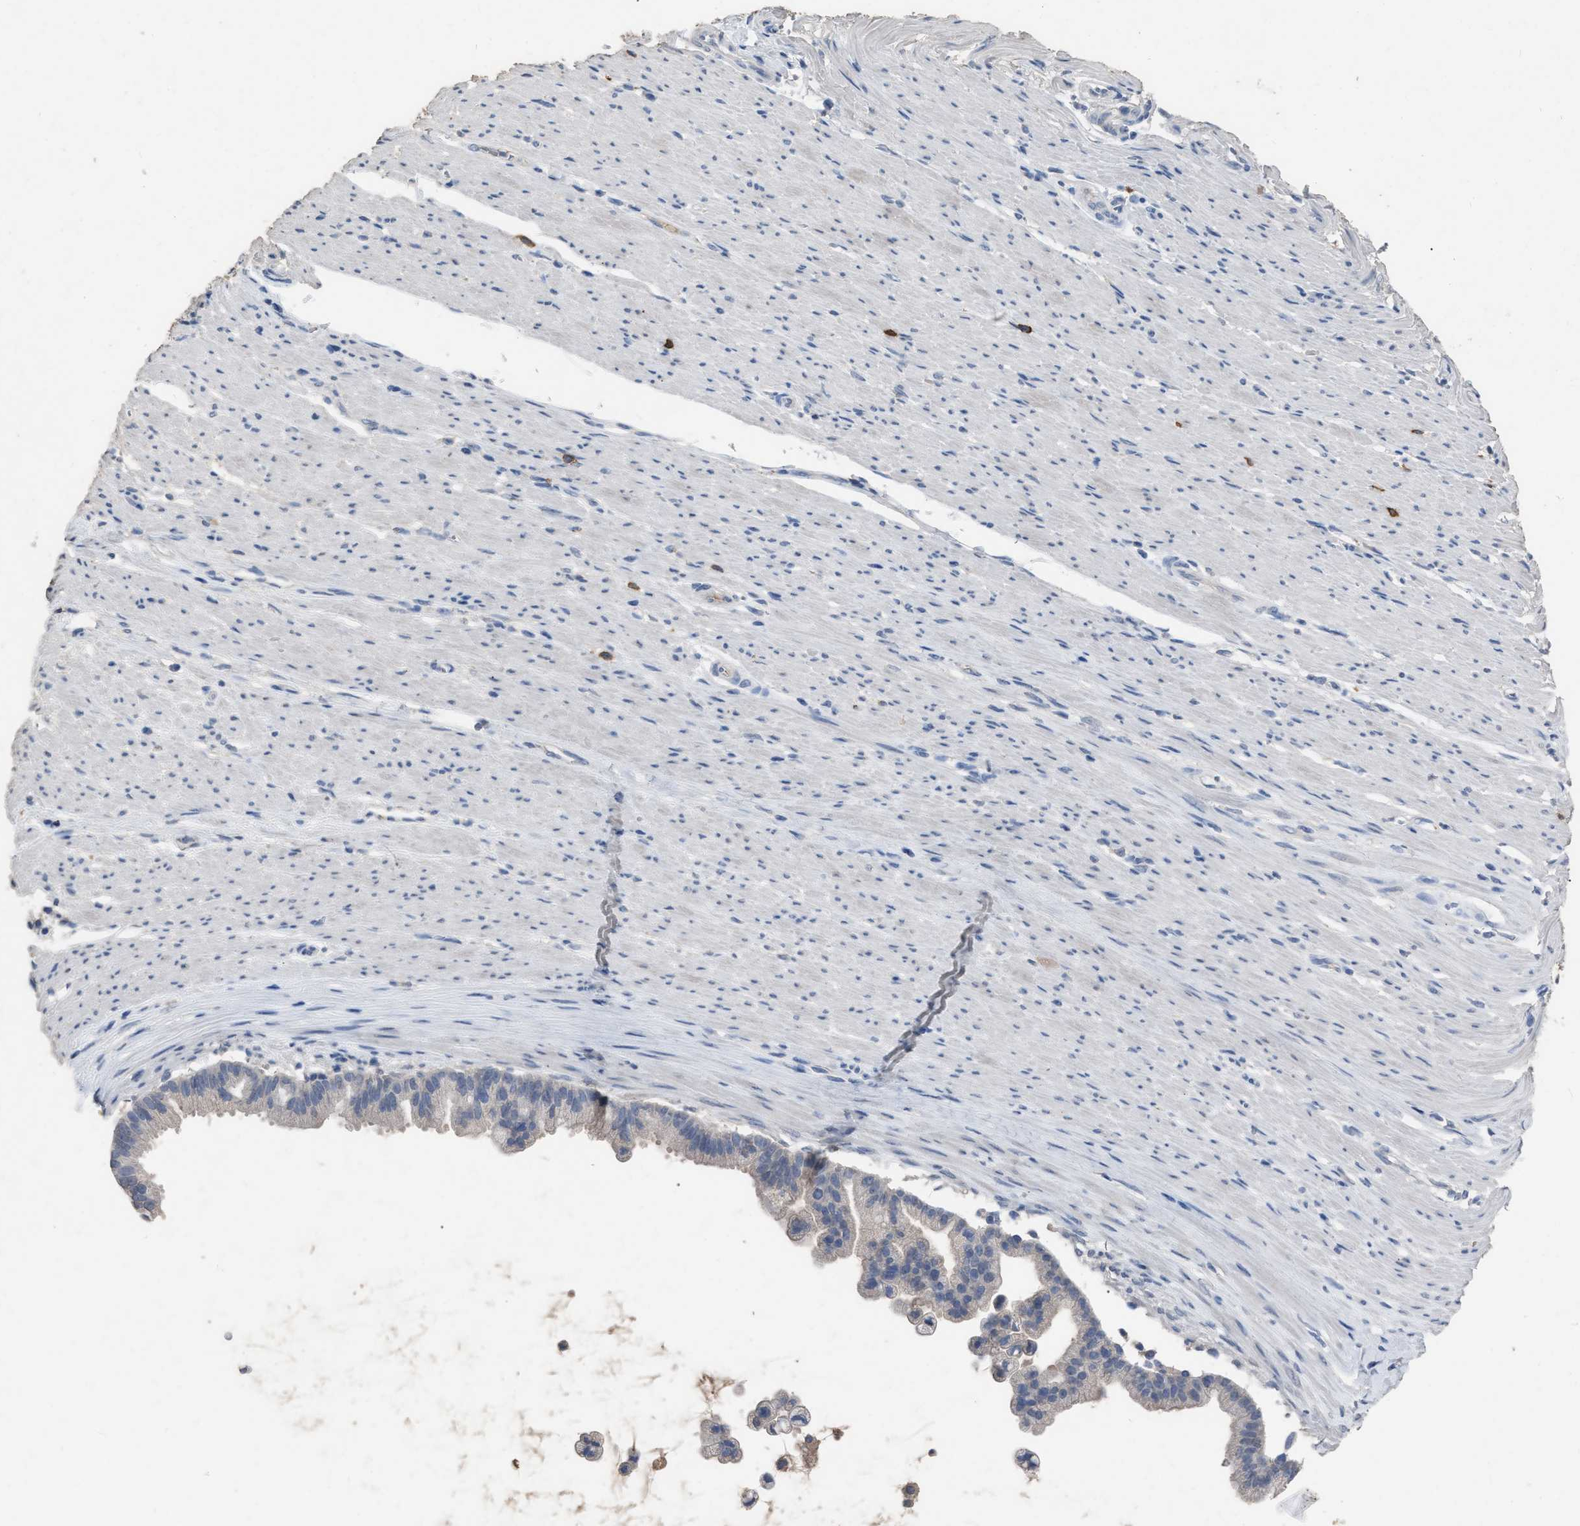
{"staining": {"intensity": "negative", "quantity": "none", "location": "none"}, "tissue": "pancreatic cancer", "cell_type": "Tumor cells", "image_type": "cancer", "snomed": [{"axis": "morphology", "description": "Adenocarcinoma, NOS"}, {"axis": "topography", "description": "Pancreas"}], "caption": "Immunohistochemistry (IHC) micrograph of neoplastic tissue: human adenocarcinoma (pancreatic) stained with DAB displays no significant protein staining in tumor cells.", "gene": "HABP2", "patient": {"sex": "male", "age": 69}}